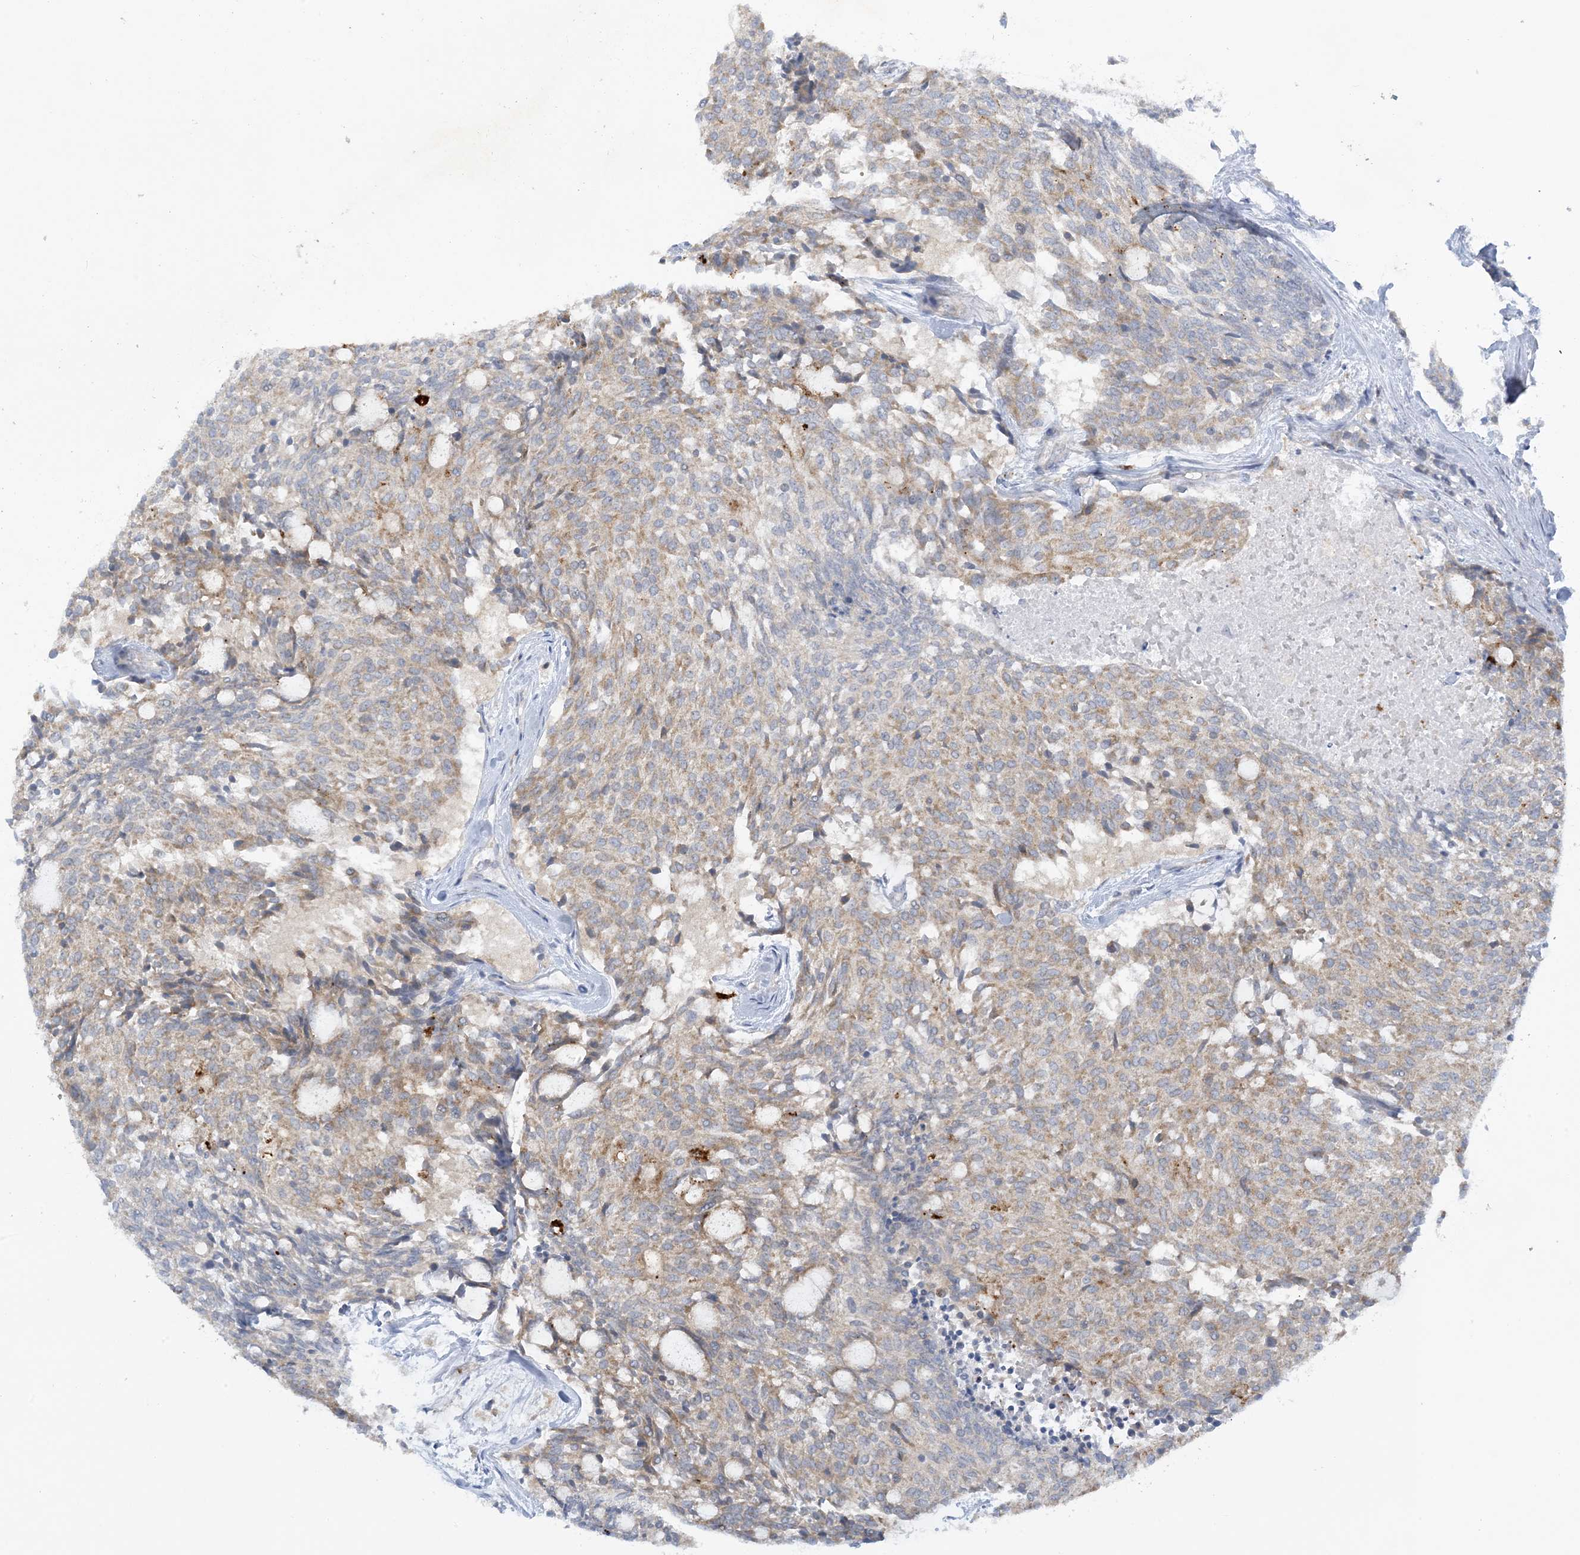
{"staining": {"intensity": "weak", "quantity": "25%-75%", "location": "cytoplasmic/membranous"}, "tissue": "carcinoid", "cell_type": "Tumor cells", "image_type": "cancer", "snomed": [{"axis": "morphology", "description": "Carcinoid, malignant, NOS"}, {"axis": "topography", "description": "Pancreas"}], "caption": "Protein expression analysis of human carcinoid reveals weak cytoplasmic/membranous staining in about 25%-75% of tumor cells.", "gene": "MRPS18A", "patient": {"sex": "female", "age": 54}}